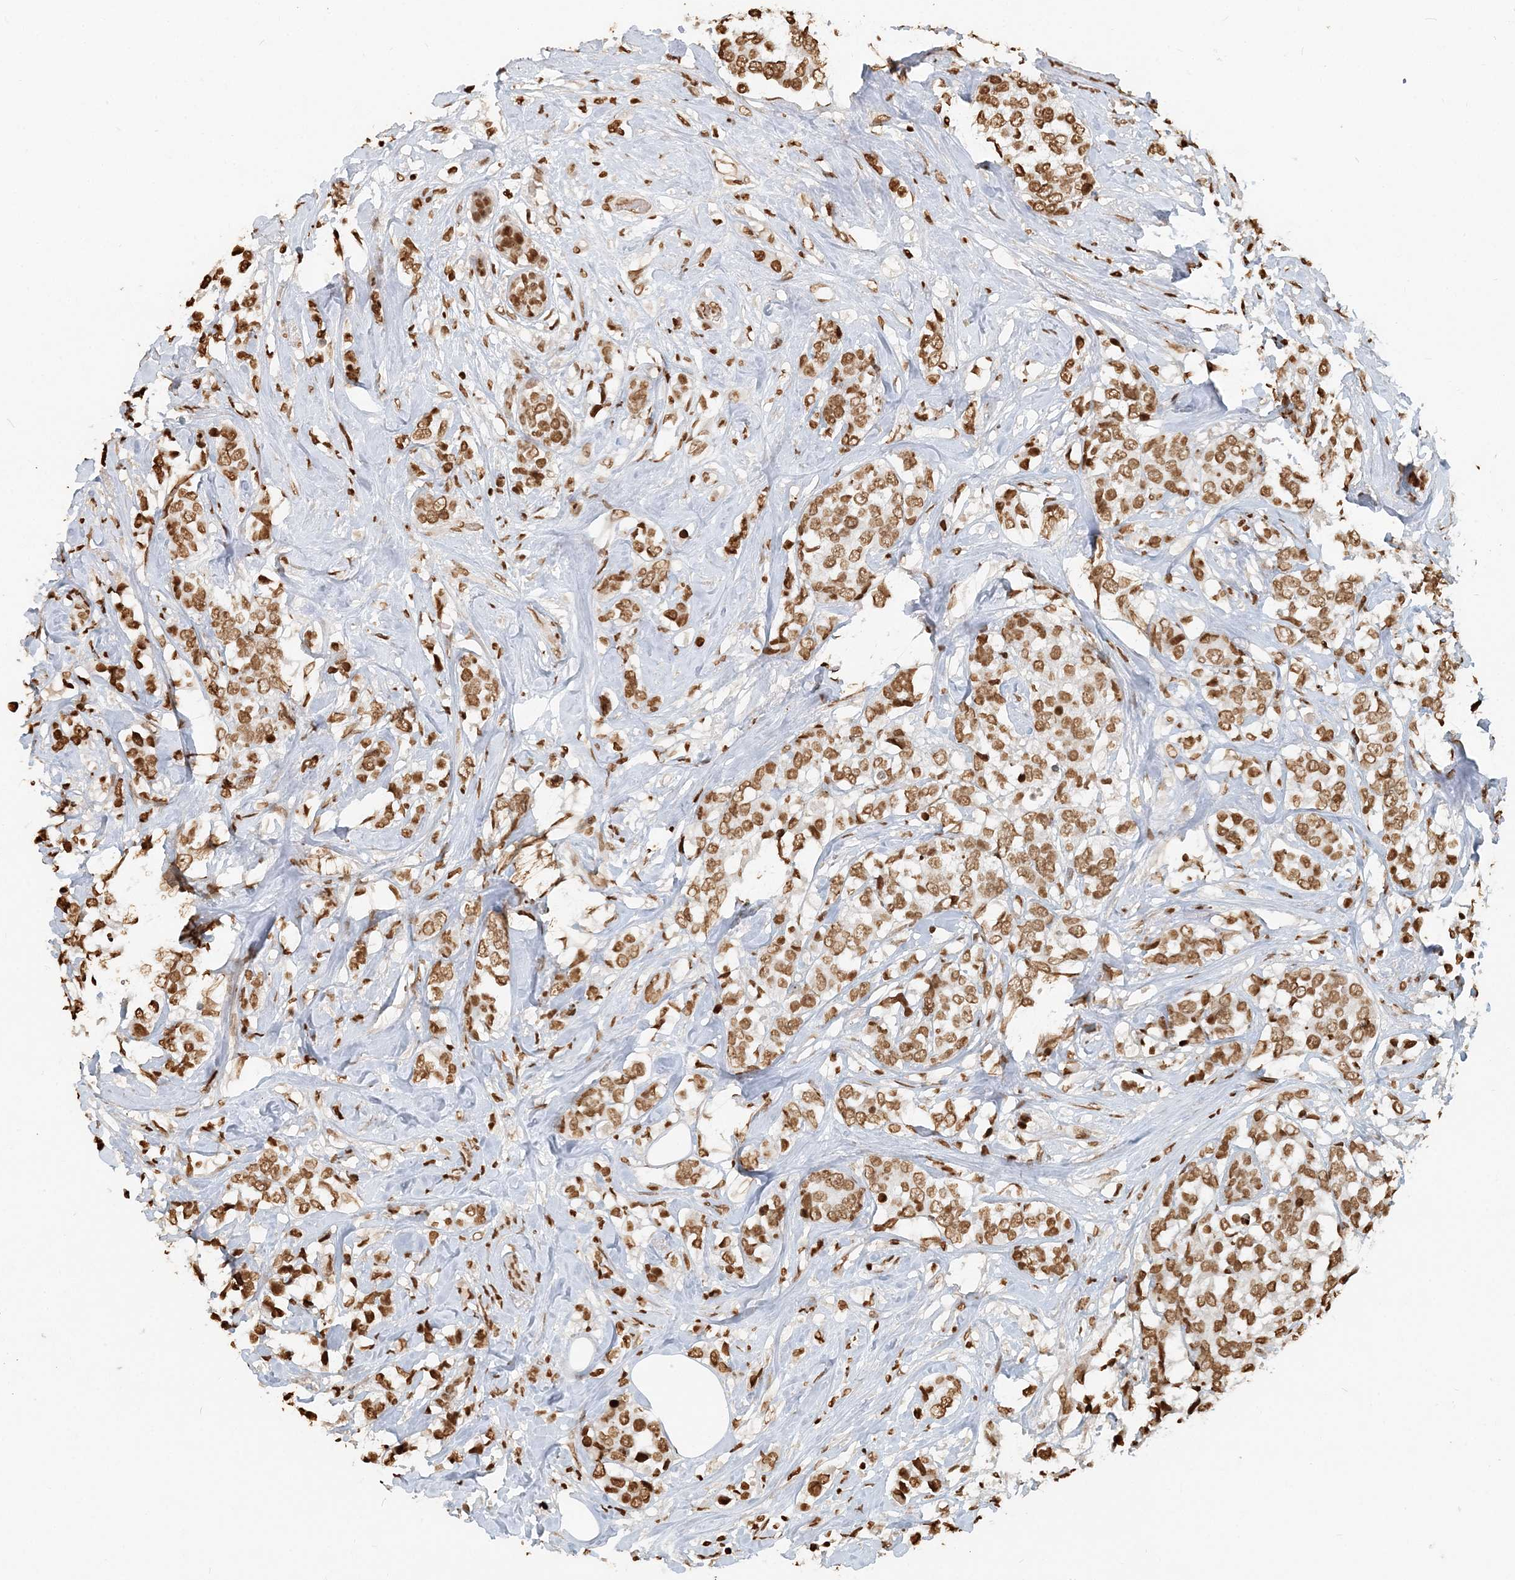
{"staining": {"intensity": "moderate", "quantity": ">75%", "location": "nuclear"}, "tissue": "breast cancer", "cell_type": "Tumor cells", "image_type": "cancer", "snomed": [{"axis": "morphology", "description": "Lobular carcinoma"}, {"axis": "topography", "description": "Breast"}], "caption": "Breast cancer stained for a protein demonstrates moderate nuclear positivity in tumor cells.", "gene": "H3-3B", "patient": {"sex": "female", "age": 59}}